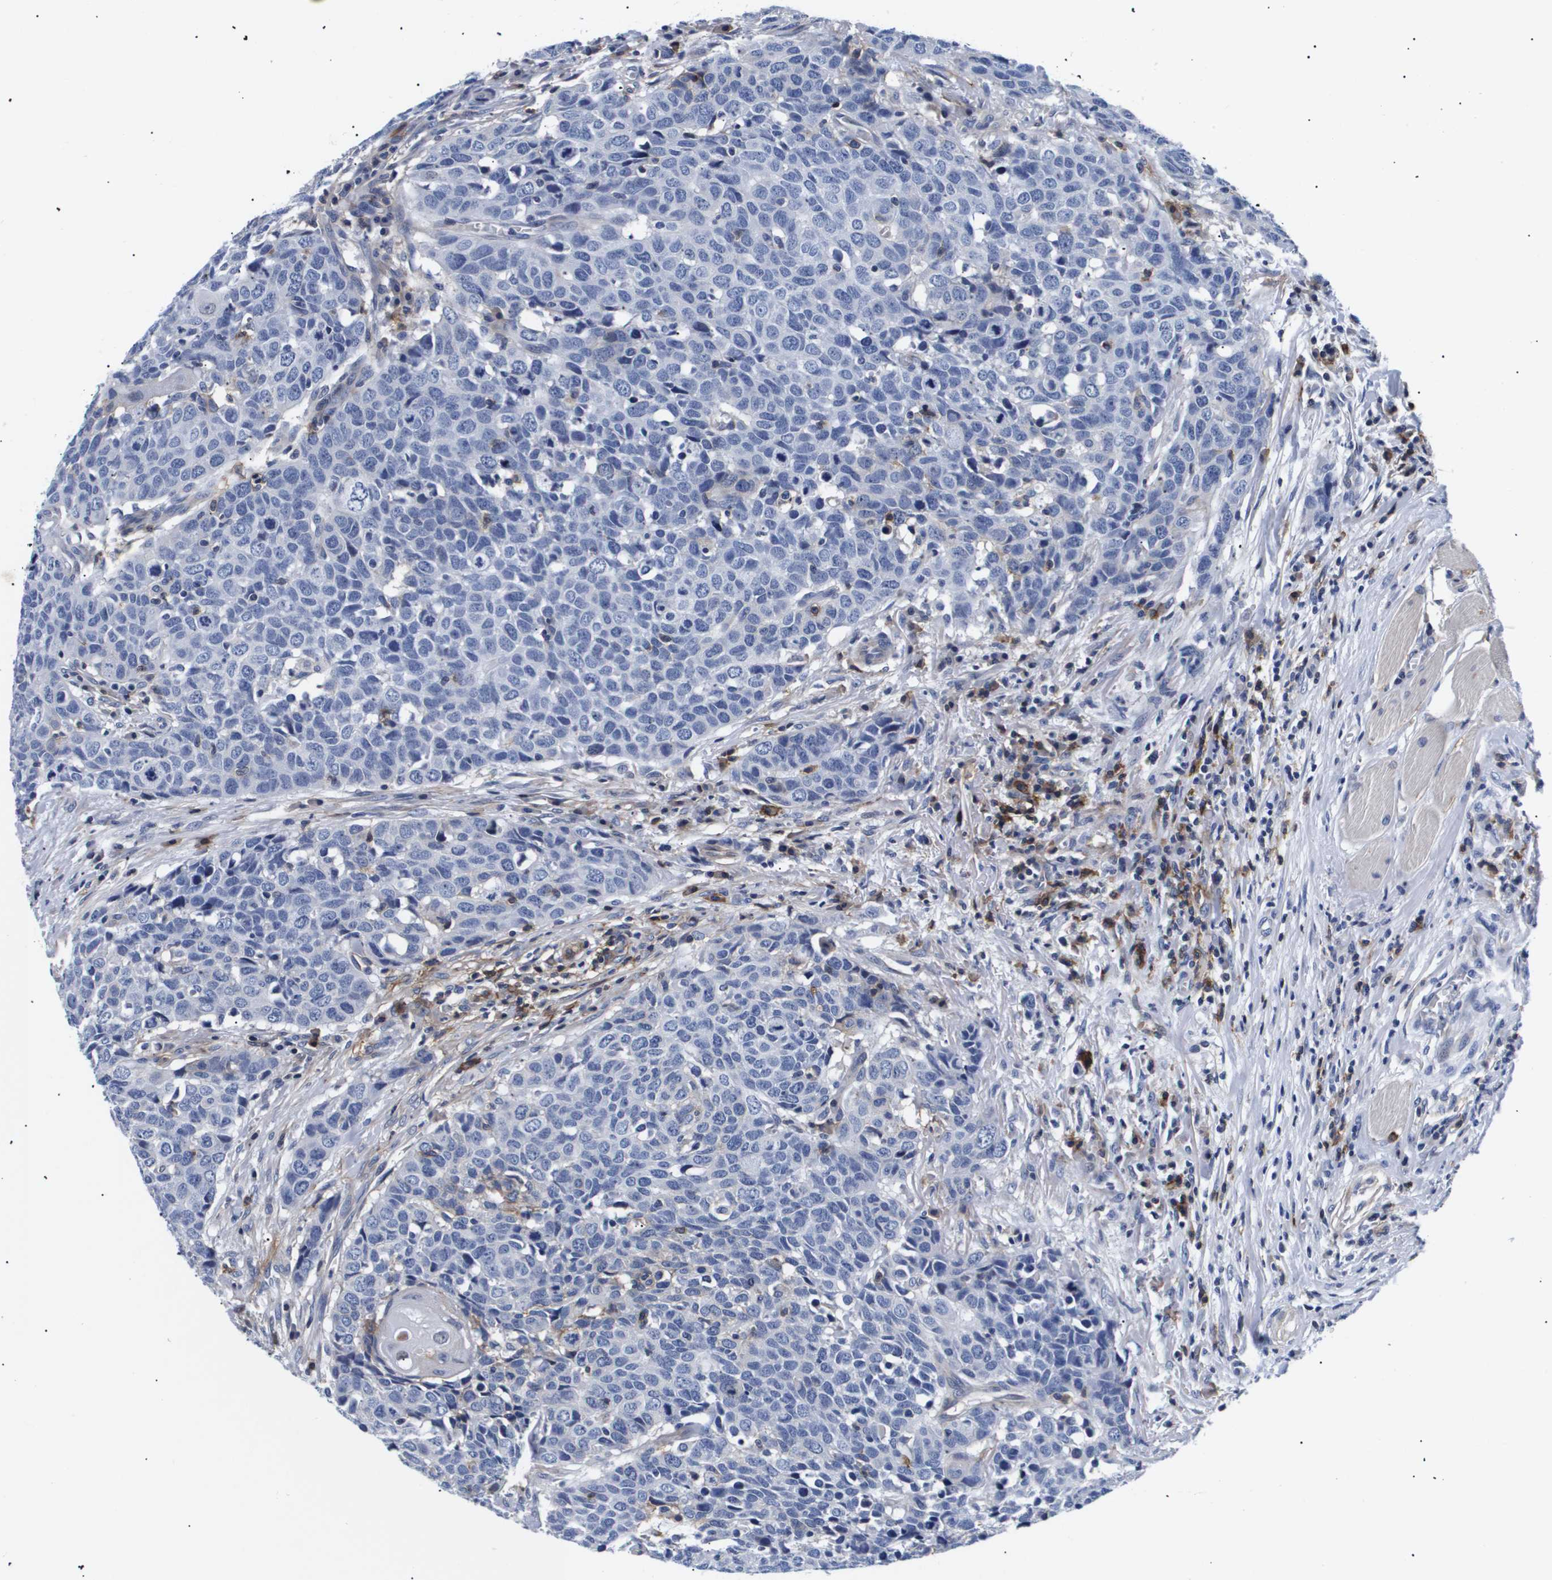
{"staining": {"intensity": "negative", "quantity": "none", "location": "none"}, "tissue": "head and neck cancer", "cell_type": "Tumor cells", "image_type": "cancer", "snomed": [{"axis": "morphology", "description": "Squamous cell carcinoma, NOS"}, {"axis": "topography", "description": "Head-Neck"}], "caption": "Tumor cells are negative for brown protein staining in squamous cell carcinoma (head and neck).", "gene": "SHD", "patient": {"sex": "male", "age": 66}}